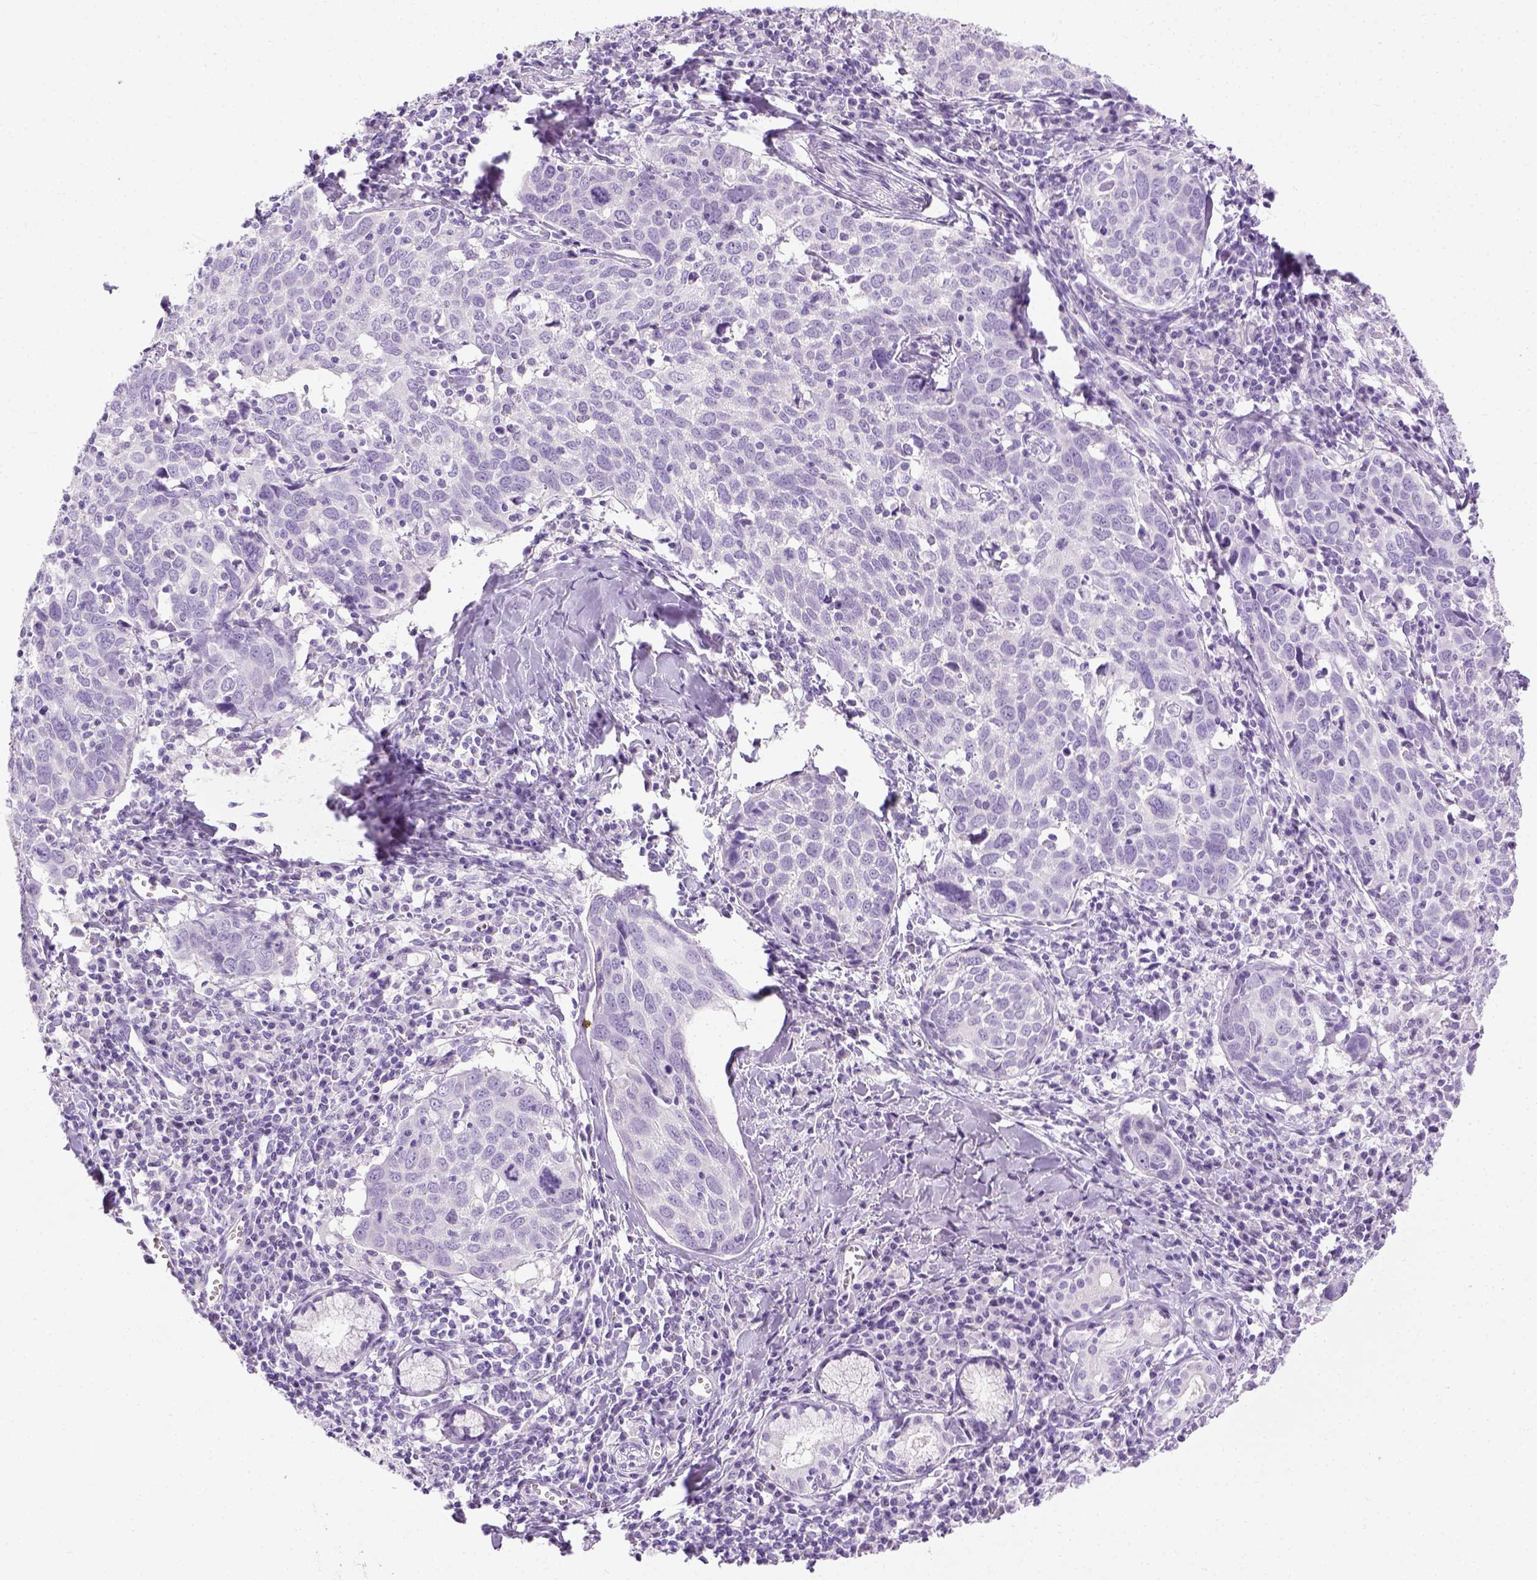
{"staining": {"intensity": "negative", "quantity": "none", "location": "none"}, "tissue": "lung cancer", "cell_type": "Tumor cells", "image_type": "cancer", "snomed": [{"axis": "morphology", "description": "Squamous cell carcinoma, NOS"}, {"axis": "topography", "description": "Lung"}], "caption": "This image is of lung cancer (squamous cell carcinoma) stained with immunohistochemistry to label a protein in brown with the nuclei are counter-stained blue. There is no expression in tumor cells.", "gene": "LGSN", "patient": {"sex": "male", "age": 57}}